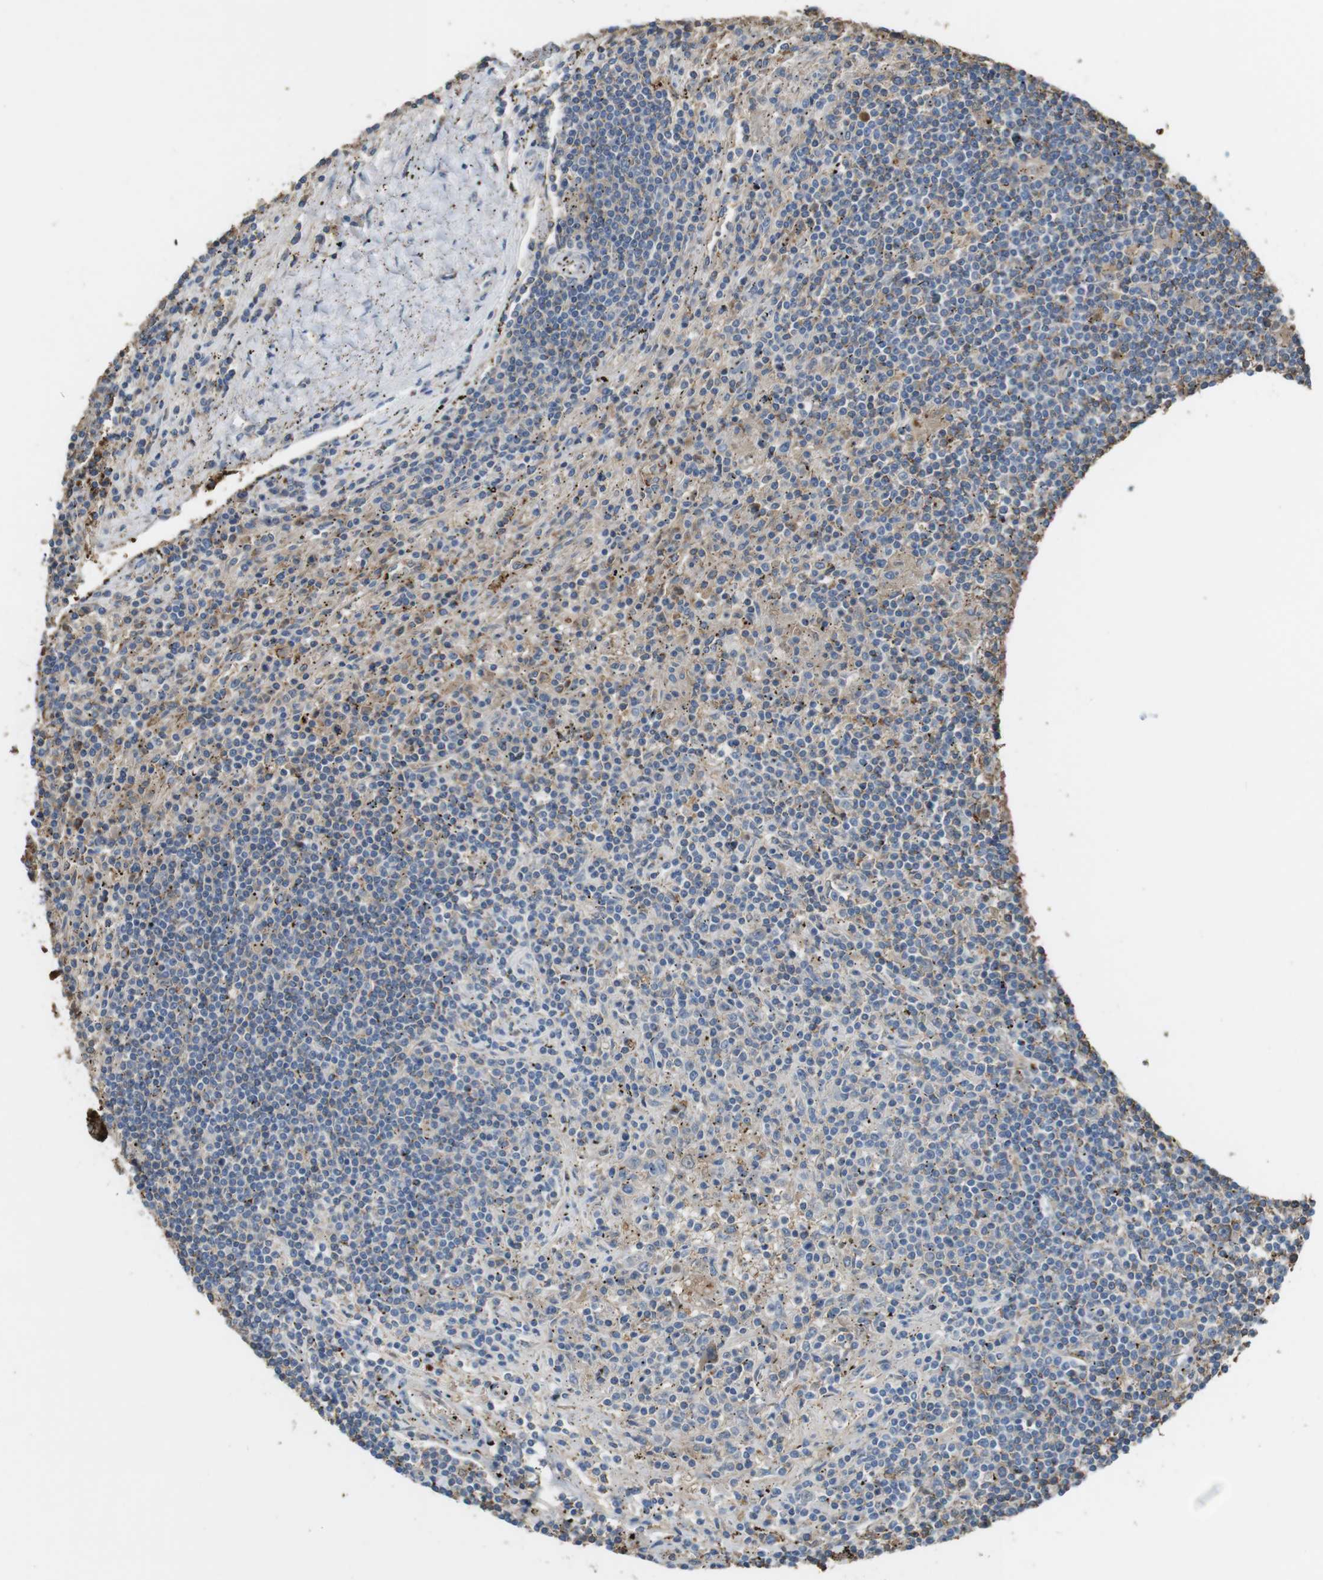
{"staining": {"intensity": "weak", "quantity": "<25%", "location": "cytoplasmic/membranous"}, "tissue": "lymphoma", "cell_type": "Tumor cells", "image_type": "cancer", "snomed": [{"axis": "morphology", "description": "Malignant lymphoma, non-Hodgkin's type, Low grade"}, {"axis": "topography", "description": "Spleen"}], "caption": "Tumor cells show no significant positivity in lymphoma. (DAB (3,3'-diaminobenzidine) immunohistochemistry visualized using brightfield microscopy, high magnification).", "gene": "LTBP4", "patient": {"sex": "male", "age": 76}}